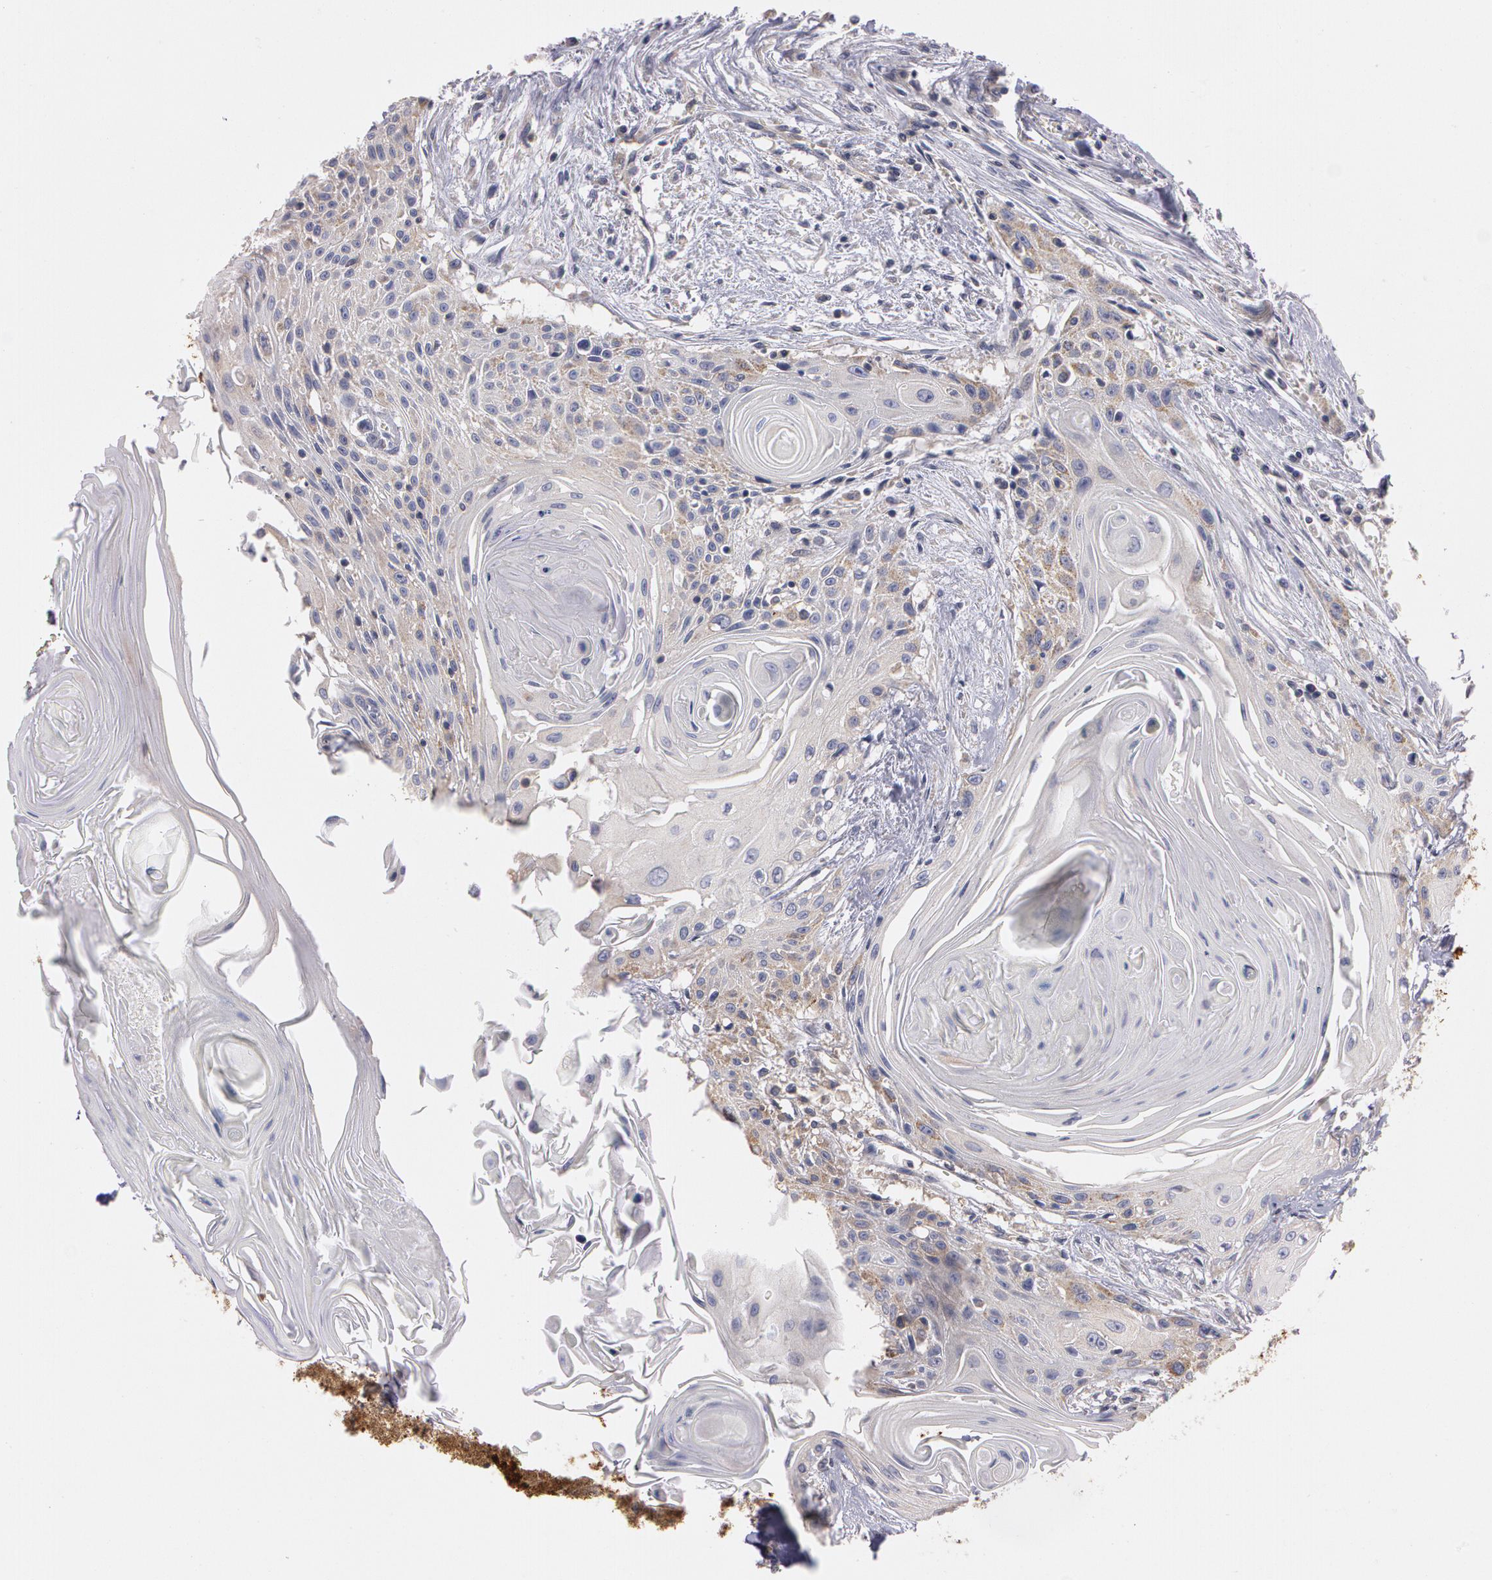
{"staining": {"intensity": "weak", "quantity": "25%-75%", "location": "cytoplasmic/membranous"}, "tissue": "head and neck cancer", "cell_type": "Tumor cells", "image_type": "cancer", "snomed": [{"axis": "morphology", "description": "Squamous cell carcinoma, NOS"}, {"axis": "morphology", "description": "Squamous cell carcinoma, metastatic, NOS"}, {"axis": "topography", "description": "Lymph node"}, {"axis": "topography", "description": "Salivary gland"}, {"axis": "topography", "description": "Head-Neck"}], "caption": "Head and neck cancer (squamous cell carcinoma) stained for a protein (brown) exhibits weak cytoplasmic/membranous positive positivity in approximately 25%-75% of tumor cells.", "gene": "NEK9", "patient": {"sex": "female", "age": 74}}